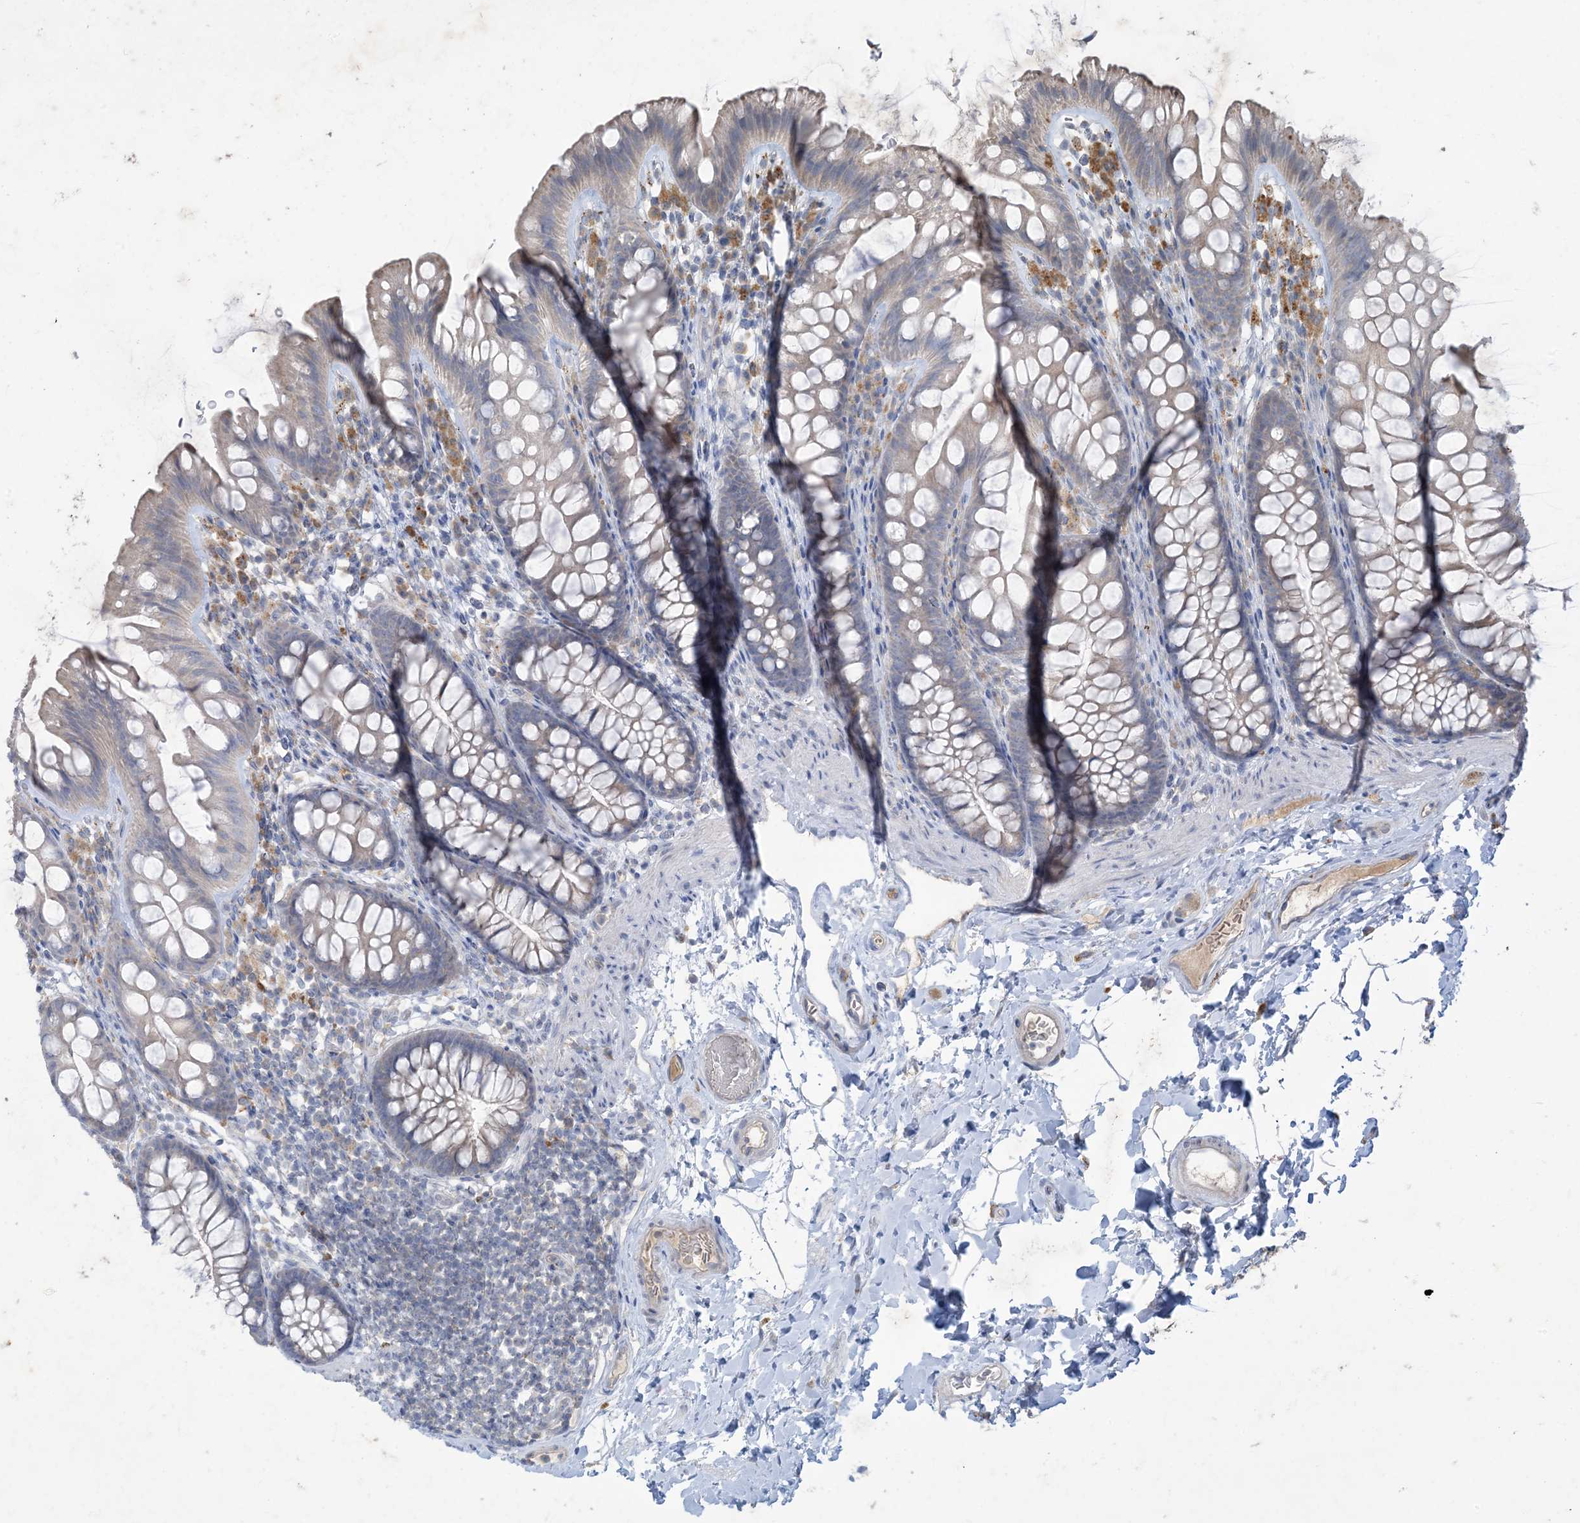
{"staining": {"intensity": "negative", "quantity": "none", "location": "none"}, "tissue": "colon", "cell_type": "Endothelial cells", "image_type": "normal", "snomed": [{"axis": "morphology", "description": "Normal tissue, NOS"}, {"axis": "topography", "description": "Colon"}], "caption": "Endothelial cells show no significant positivity in unremarkable colon.", "gene": "MRPS18A", "patient": {"sex": "female", "age": 62}}